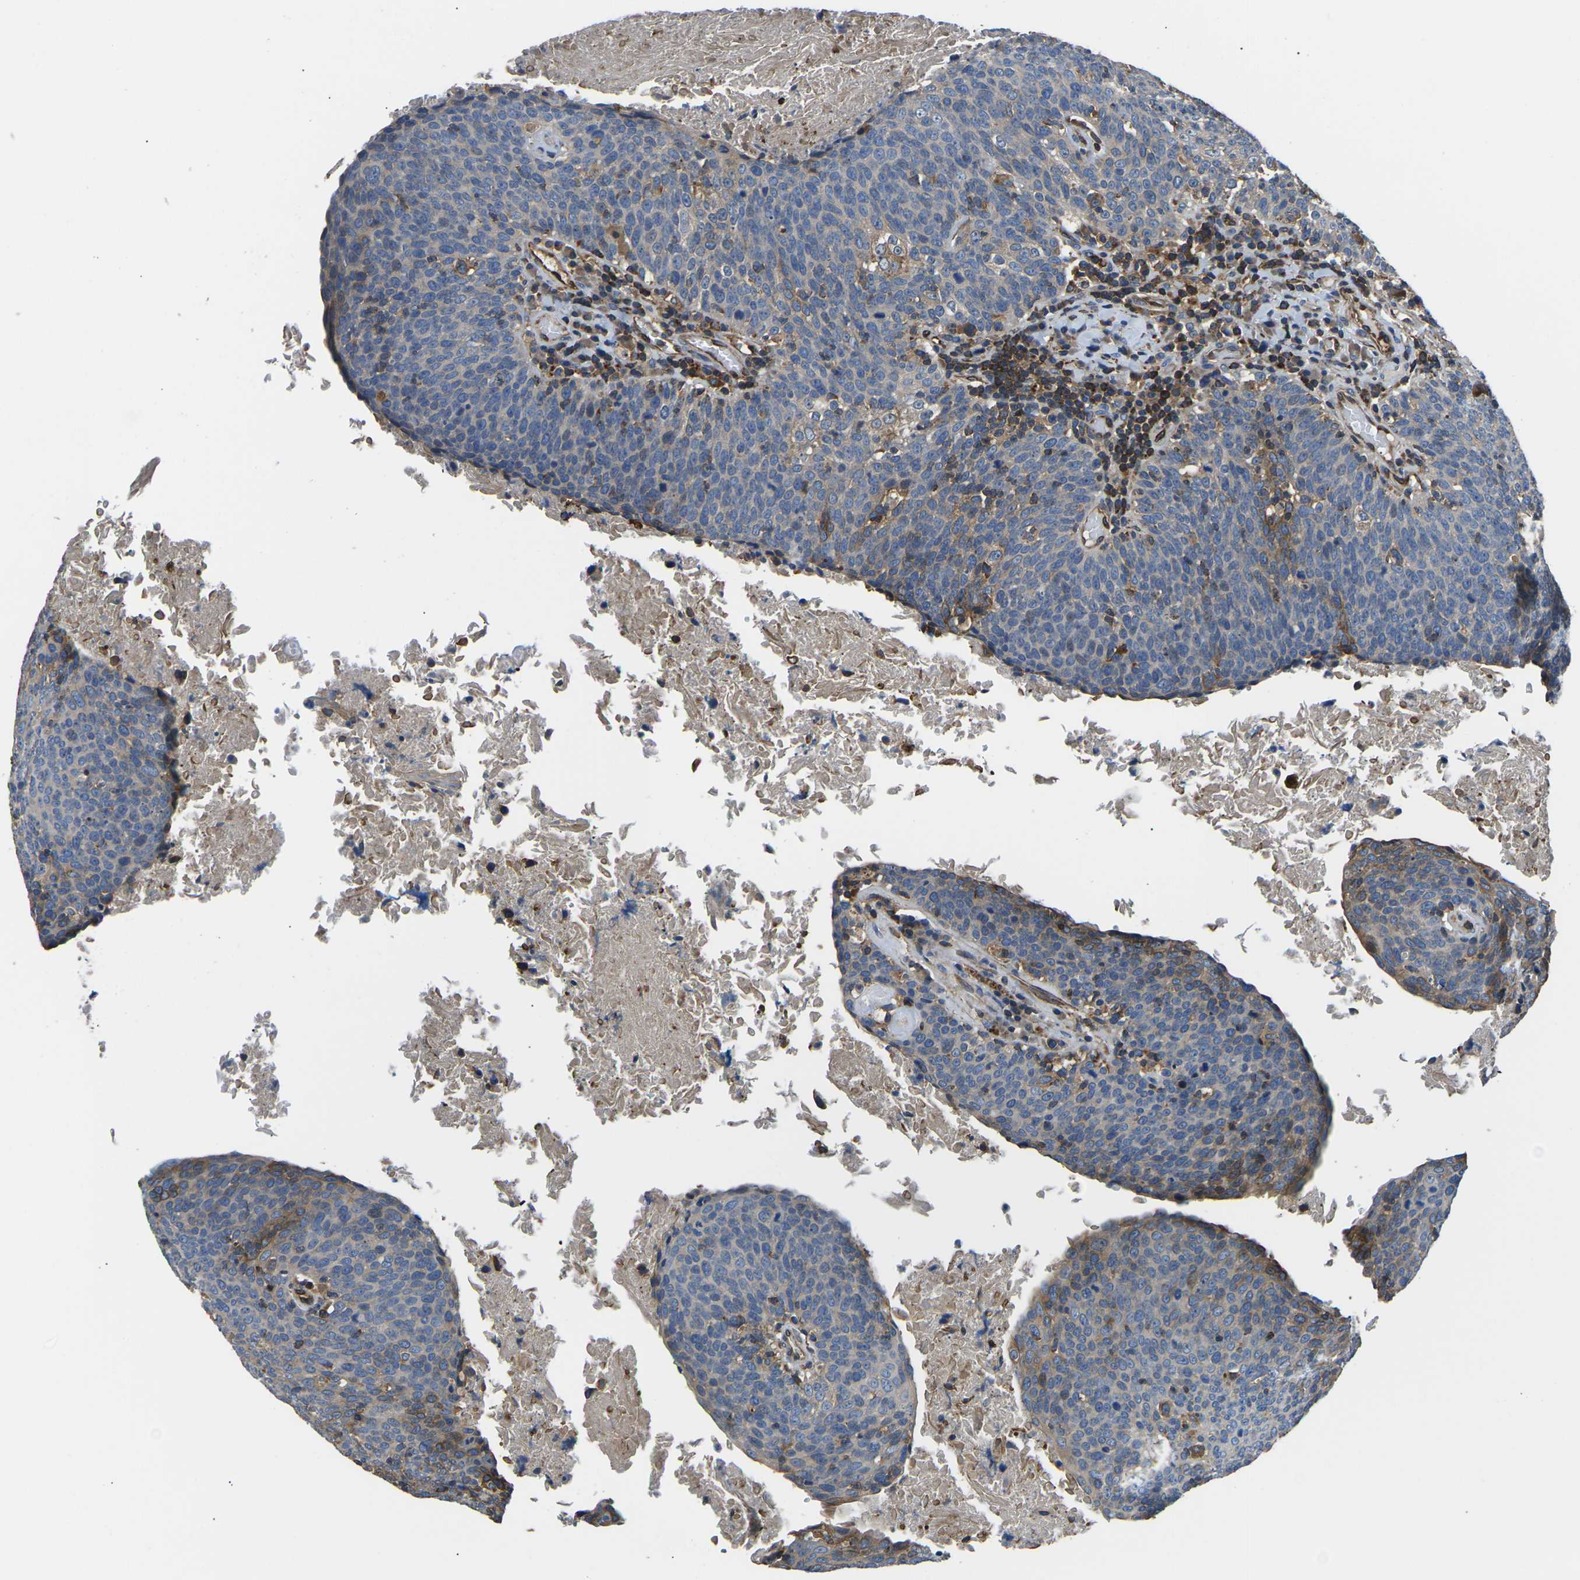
{"staining": {"intensity": "moderate", "quantity": "<25%", "location": "cytoplasmic/membranous"}, "tissue": "head and neck cancer", "cell_type": "Tumor cells", "image_type": "cancer", "snomed": [{"axis": "morphology", "description": "Squamous cell carcinoma, NOS"}, {"axis": "morphology", "description": "Squamous cell carcinoma, metastatic, NOS"}, {"axis": "topography", "description": "Lymph node"}, {"axis": "topography", "description": "Head-Neck"}], "caption": "Immunohistochemical staining of head and neck metastatic squamous cell carcinoma displays low levels of moderate cytoplasmic/membranous expression in about <25% of tumor cells. (IHC, brightfield microscopy, high magnification).", "gene": "KCNJ15", "patient": {"sex": "male", "age": 62}}